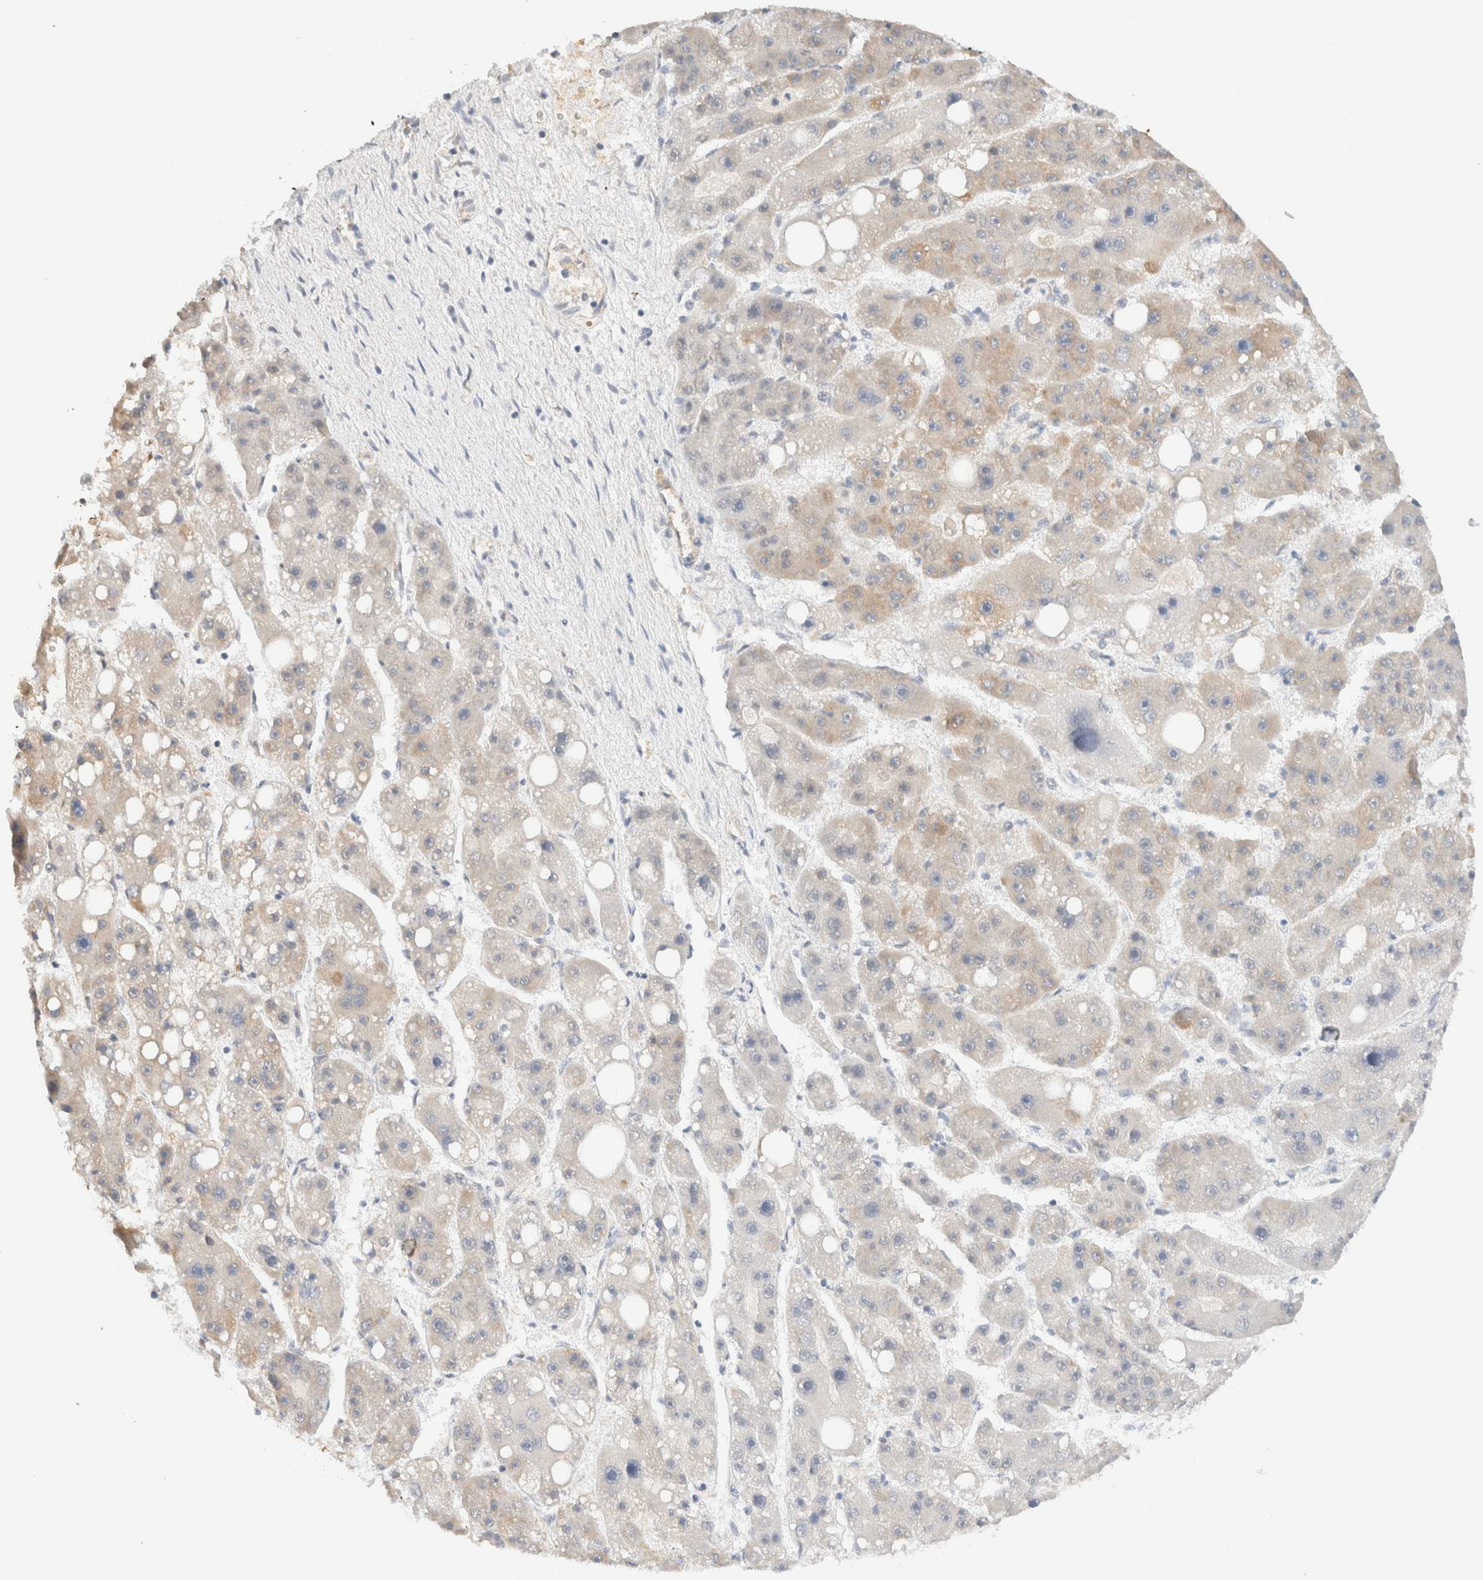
{"staining": {"intensity": "weak", "quantity": "25%-75%", "location": "cytoplasmic/membranous"}, "tissue": "liver cancer", "cell_type": "Tumor cells", "image_type": "cancer", "snomed": [{"axis": "morphology", "description": "Carcinoma, Hepatocellular, NOS"}, {"axis": "topography", "description": "Liver"}], "caption": "Immunohistochemical staining of liver hepatocellular carcinoma reveals weak cytoplasmic/membranous protein positivity in approximately 25%-75% of tumor cells. Immunohistochemistry stains the protein of interest in brown and the nuclei are stained blue.", "gene": "SYVN1", "patient": {"sex": "female", "age": 61}}